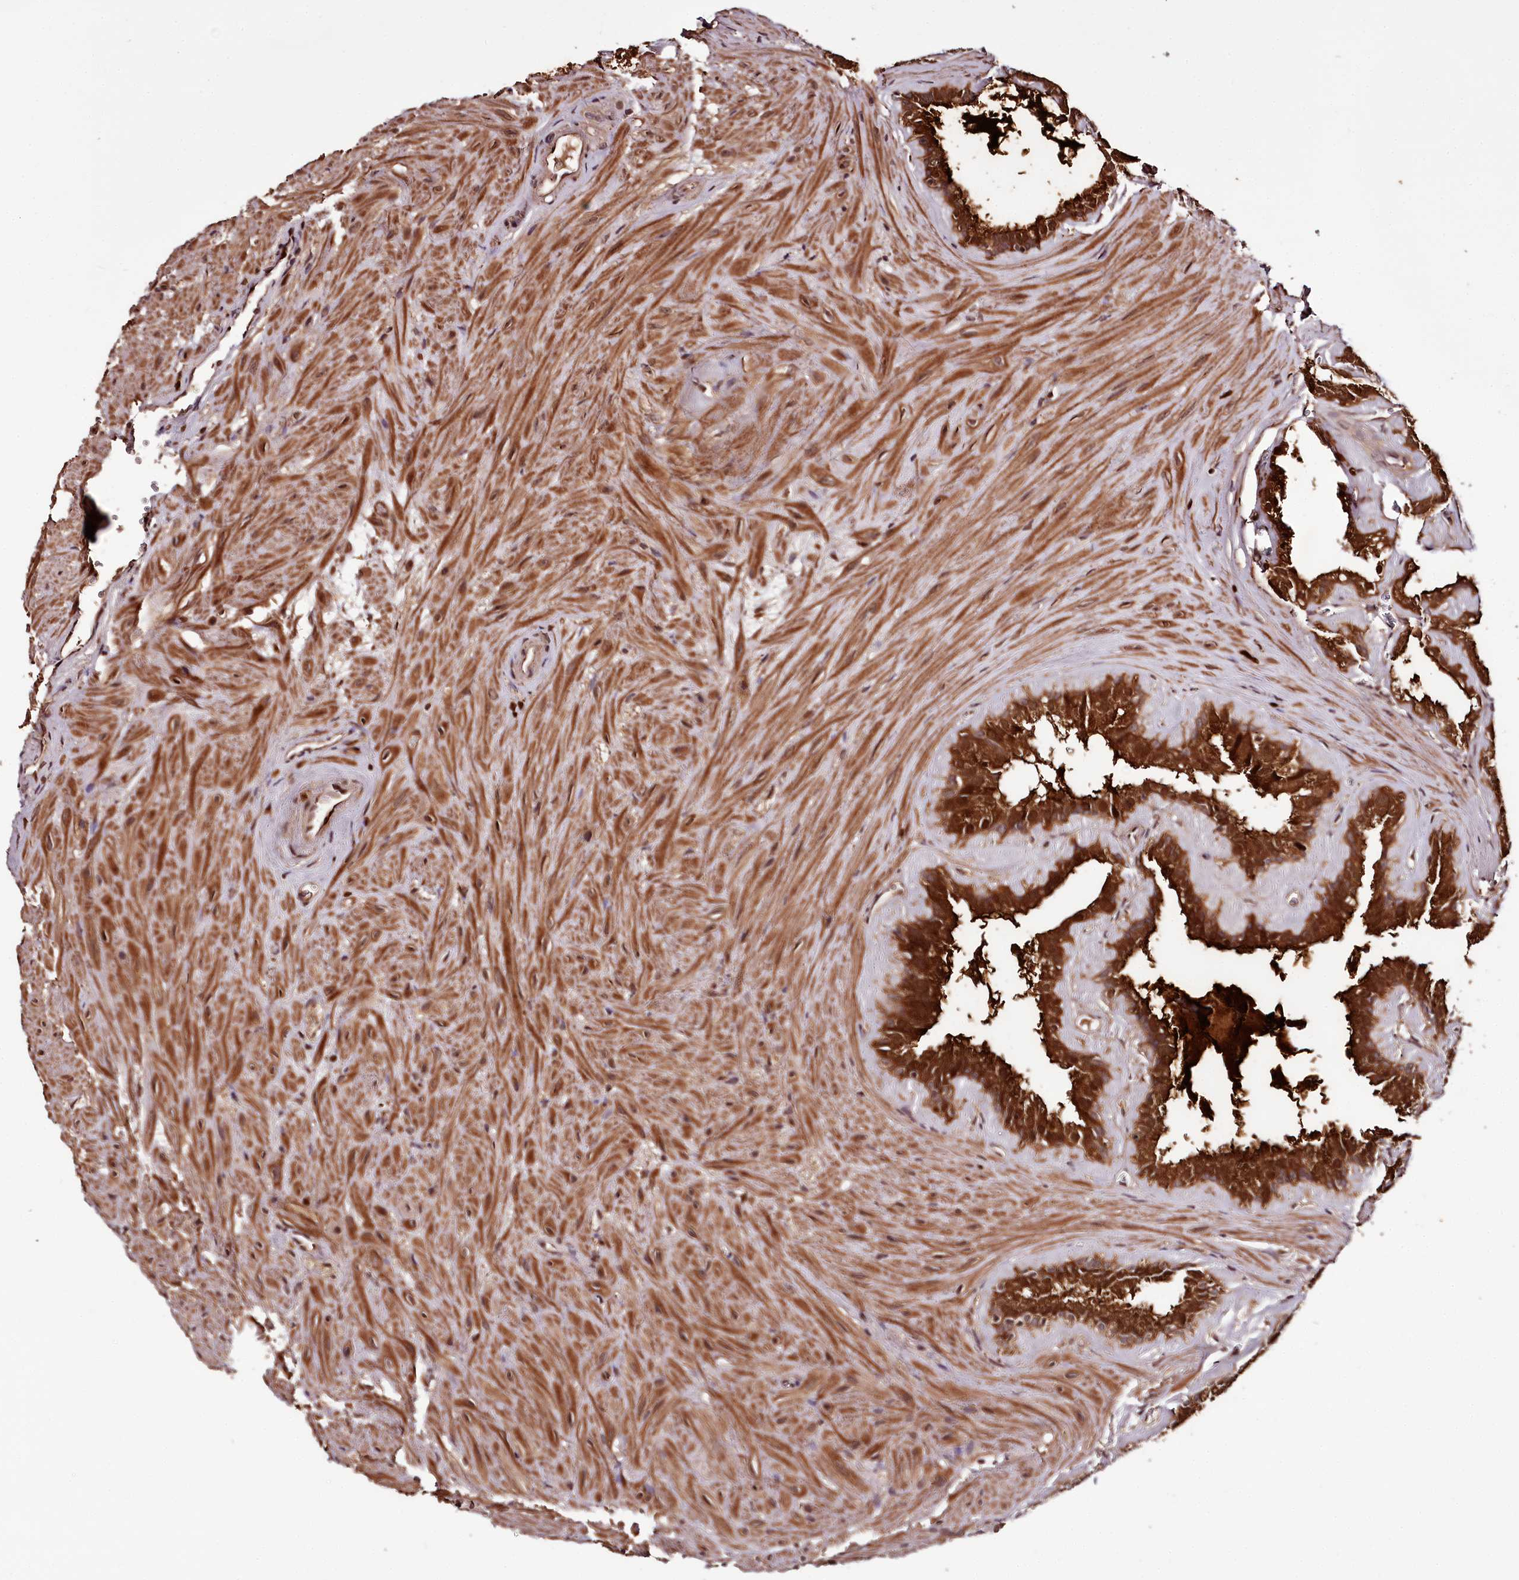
{"staining": {"intensity": "strong", "quantity": ">75%", "location": "cytoplasmic/membranous"}, "tissue": "seminal vesicle", "cell_type": "Glandular cells", "image_type": "normal", "snomed": [{"axis": "morphology", "description": "Normal tissue, NOS"}, {"axis": "topography", "description": "Prostate"}, {"axis": "topography", "description": "Seminal veicle"}], "caption": "Protein expression by IHC reveals strong cytoplasmic/membranous staining in about >75% of glandular cells in benign seminal vesicle. Immunohistochemistry (ihc) stains the protein in brown and the nuclei are stained blue.", "gene": "TTC12", "patient": {"sex": "male", "age": 59}}